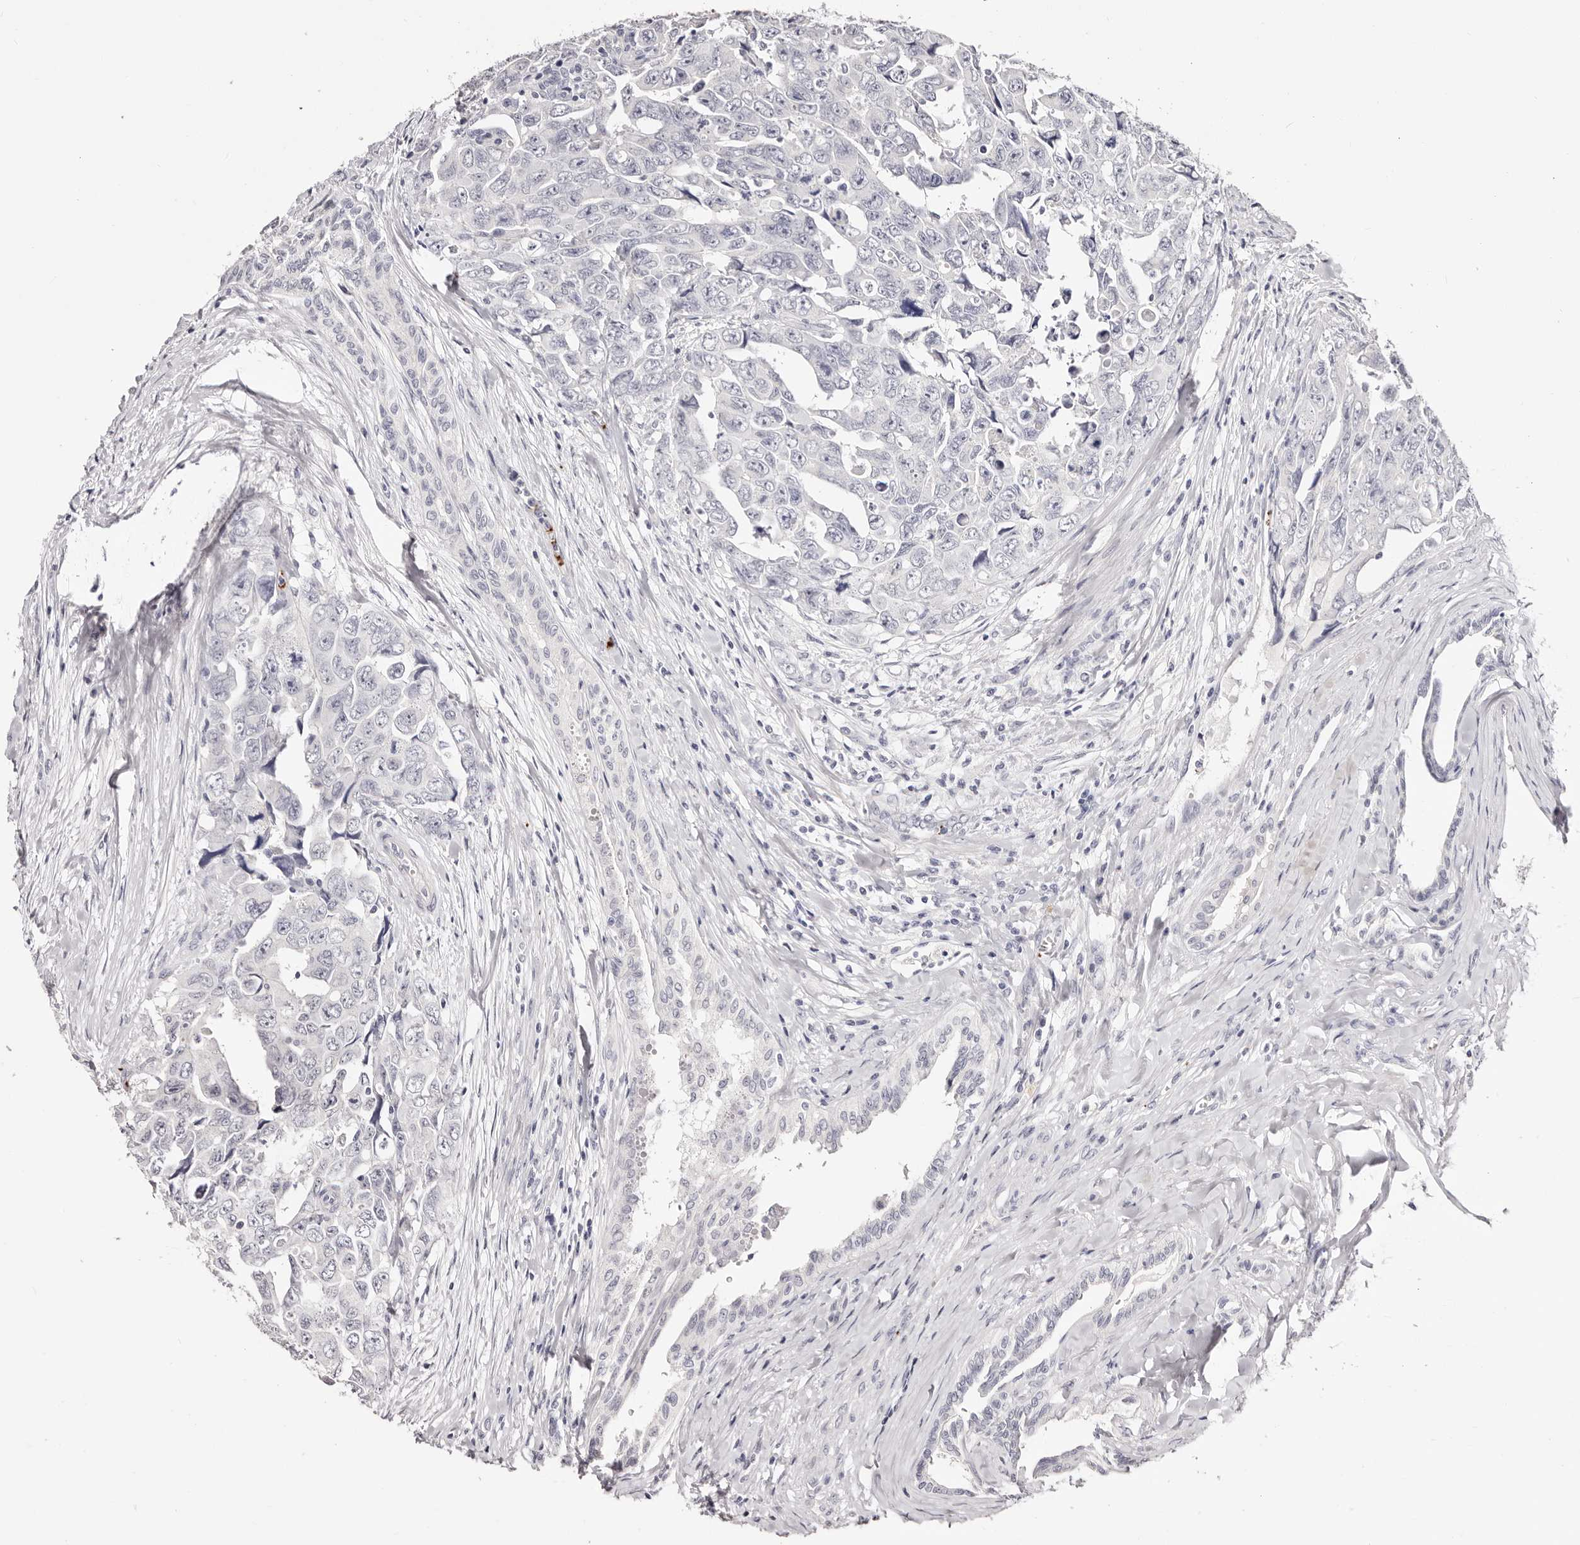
{"staining": {"intensity": "negative", "quantity": "none", "location": "none"}, "tissue": "testis cancer", "cell_type": "Tumor cells", "image_type": "cancer", "snomed": [{"axis": "morphology", "description": "Carcinoma, Embryonal, NOS"}, {"axis": "topography", "description": "Testis"}], "caption": "Testis cancer was stained to show a protein in brown. There is no significant expression in tumor cells. (DAB (3,3'-diaminobenzidine) IHC visualized using brightfield microscopy, high magnification).", "gene": "PF4", "patient": {"sex": "male", "age": 28}}